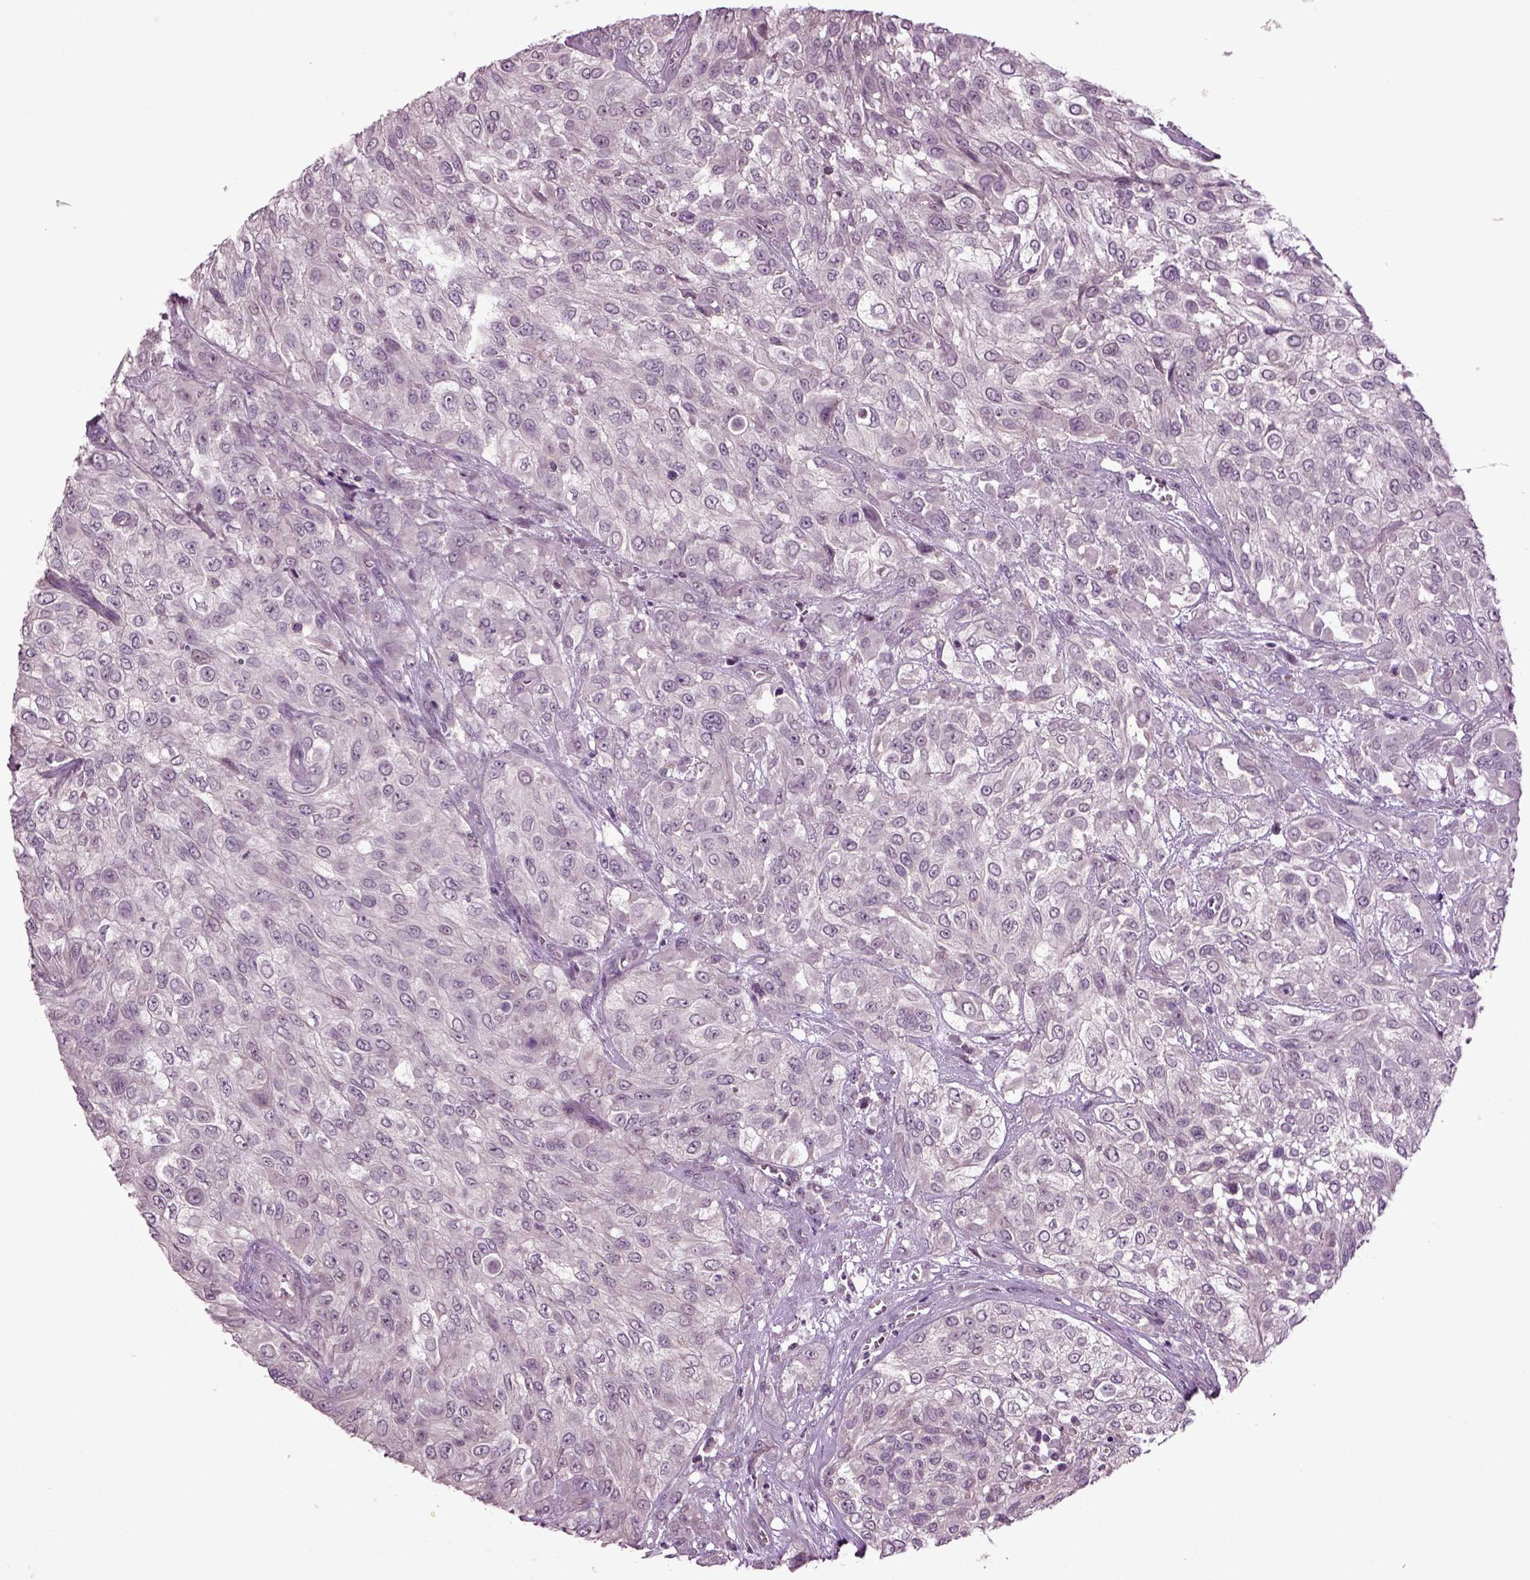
{"staining": {"intensity": "negative", "quantity": "none", "location": "none"}, "tissue": "urothelial cancer", "cell_type": "Tumor cells", "image_type": "cancer", "snomed": [{"axis": "morphology", "description": "Urothelial carcinoma, High grade"}, {"axis": "topography", "description": "Urinary bladder"}], "caption": "Protein analysis of urothelial cancer demonstrates no significant staining in tumor cells.", "gene": "SLC17A6", "patient": {"sex": "male", "age": 57}}